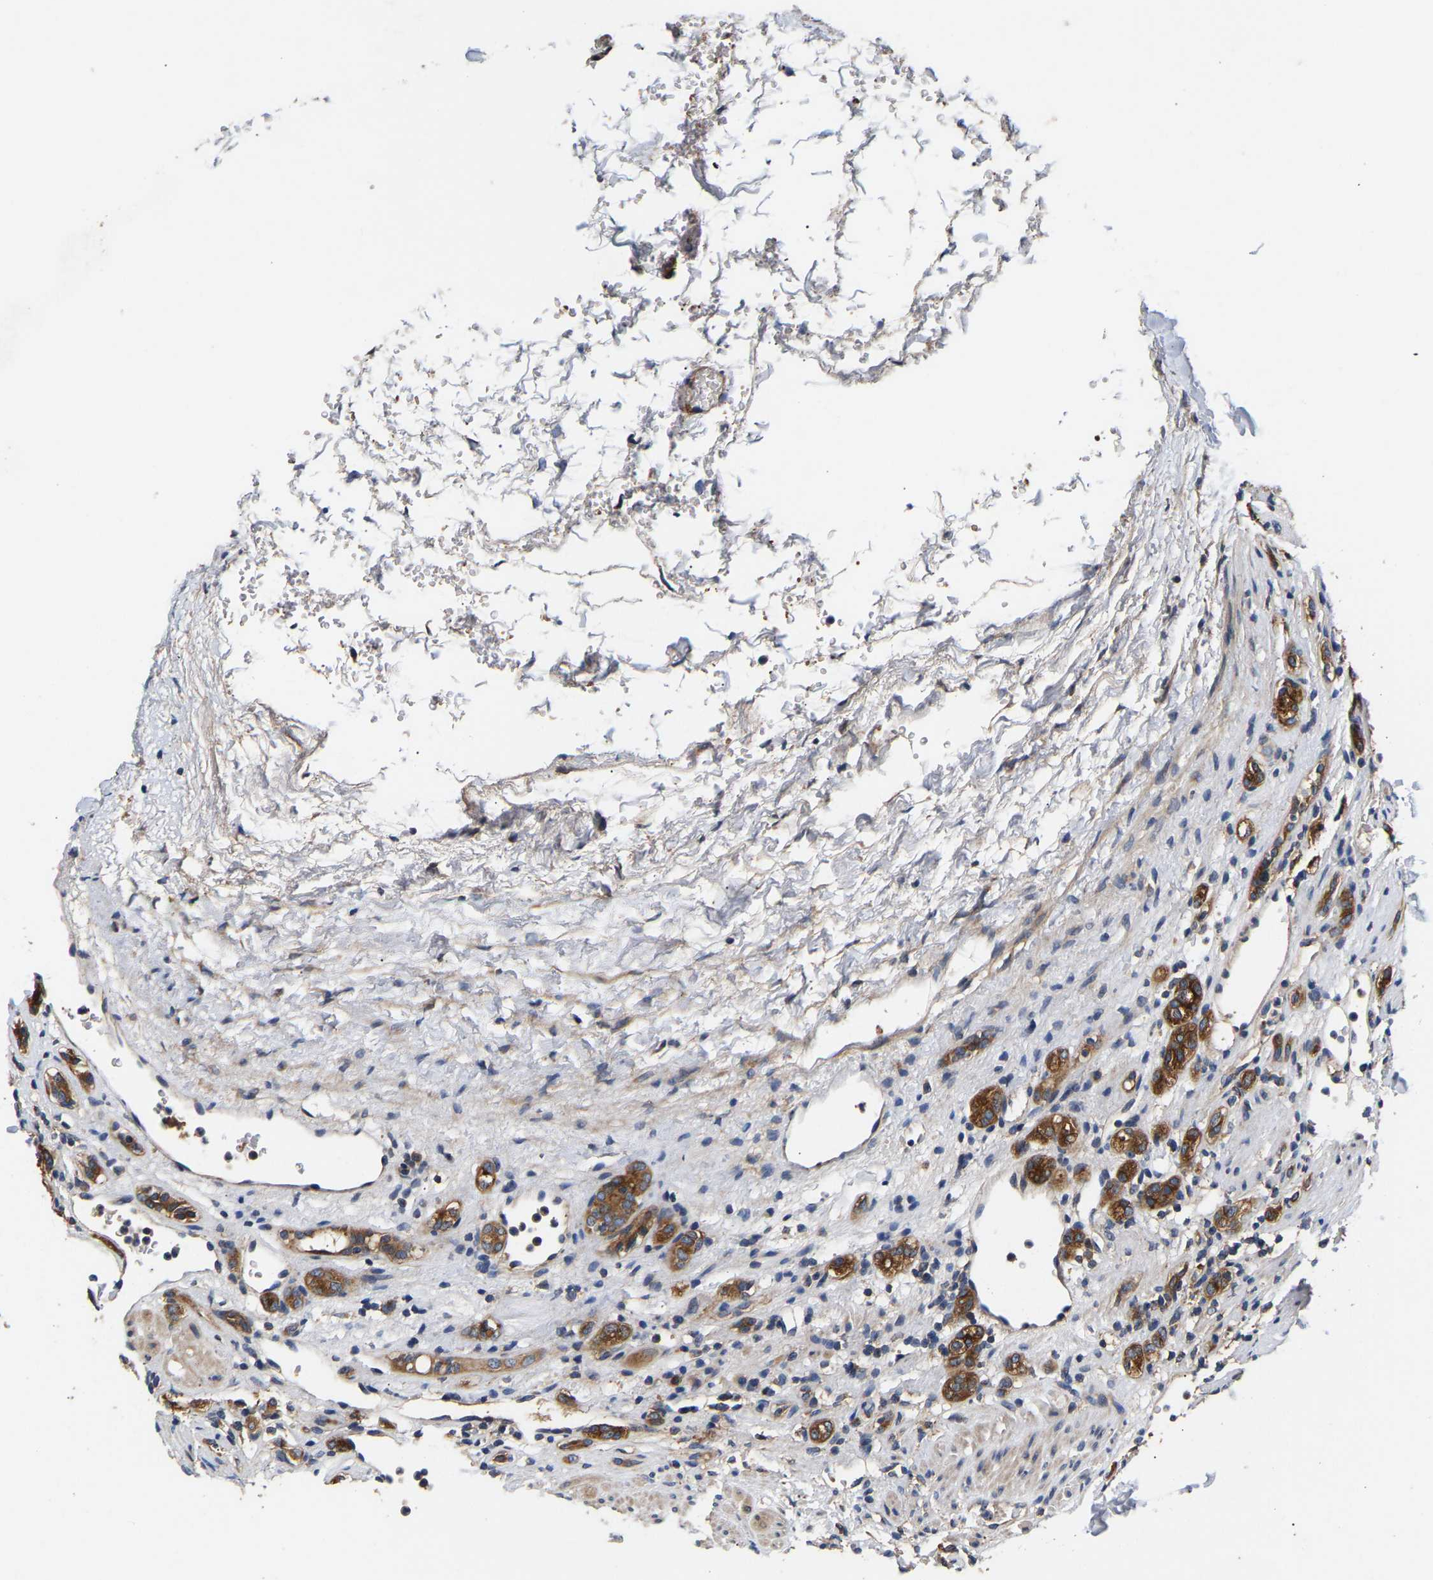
{"staining": {"intensity": "moderate", "quantity": ">75%", "location": "cytoplasmic/membranous"}, "tissue": "renal cancer", "cell_type": "Tumor cells", "image_type": "cancer", "snomed": [{"axis": "morphology", "description": "Normal tissue, NOS"}, {"axis": "morphology", "description": "Adenocarcinoma, NOS"}, {"axis": "topography", "description": "Kidney"}], "caption": "High-power microscopy captured an IHC micrograph of renal adenocarcinoma, revealing moderate cytoplasmic/membranous expression in about >75% of tumor cells. The protein of interest is stained brown, and the nuclei are stained in blue (DAB (3,3'-diaminobenzidine) IHC with brightfield microscopy, high magnification).", "gene": "LRBA", "patient": {"sex": "female", "age": 72}}